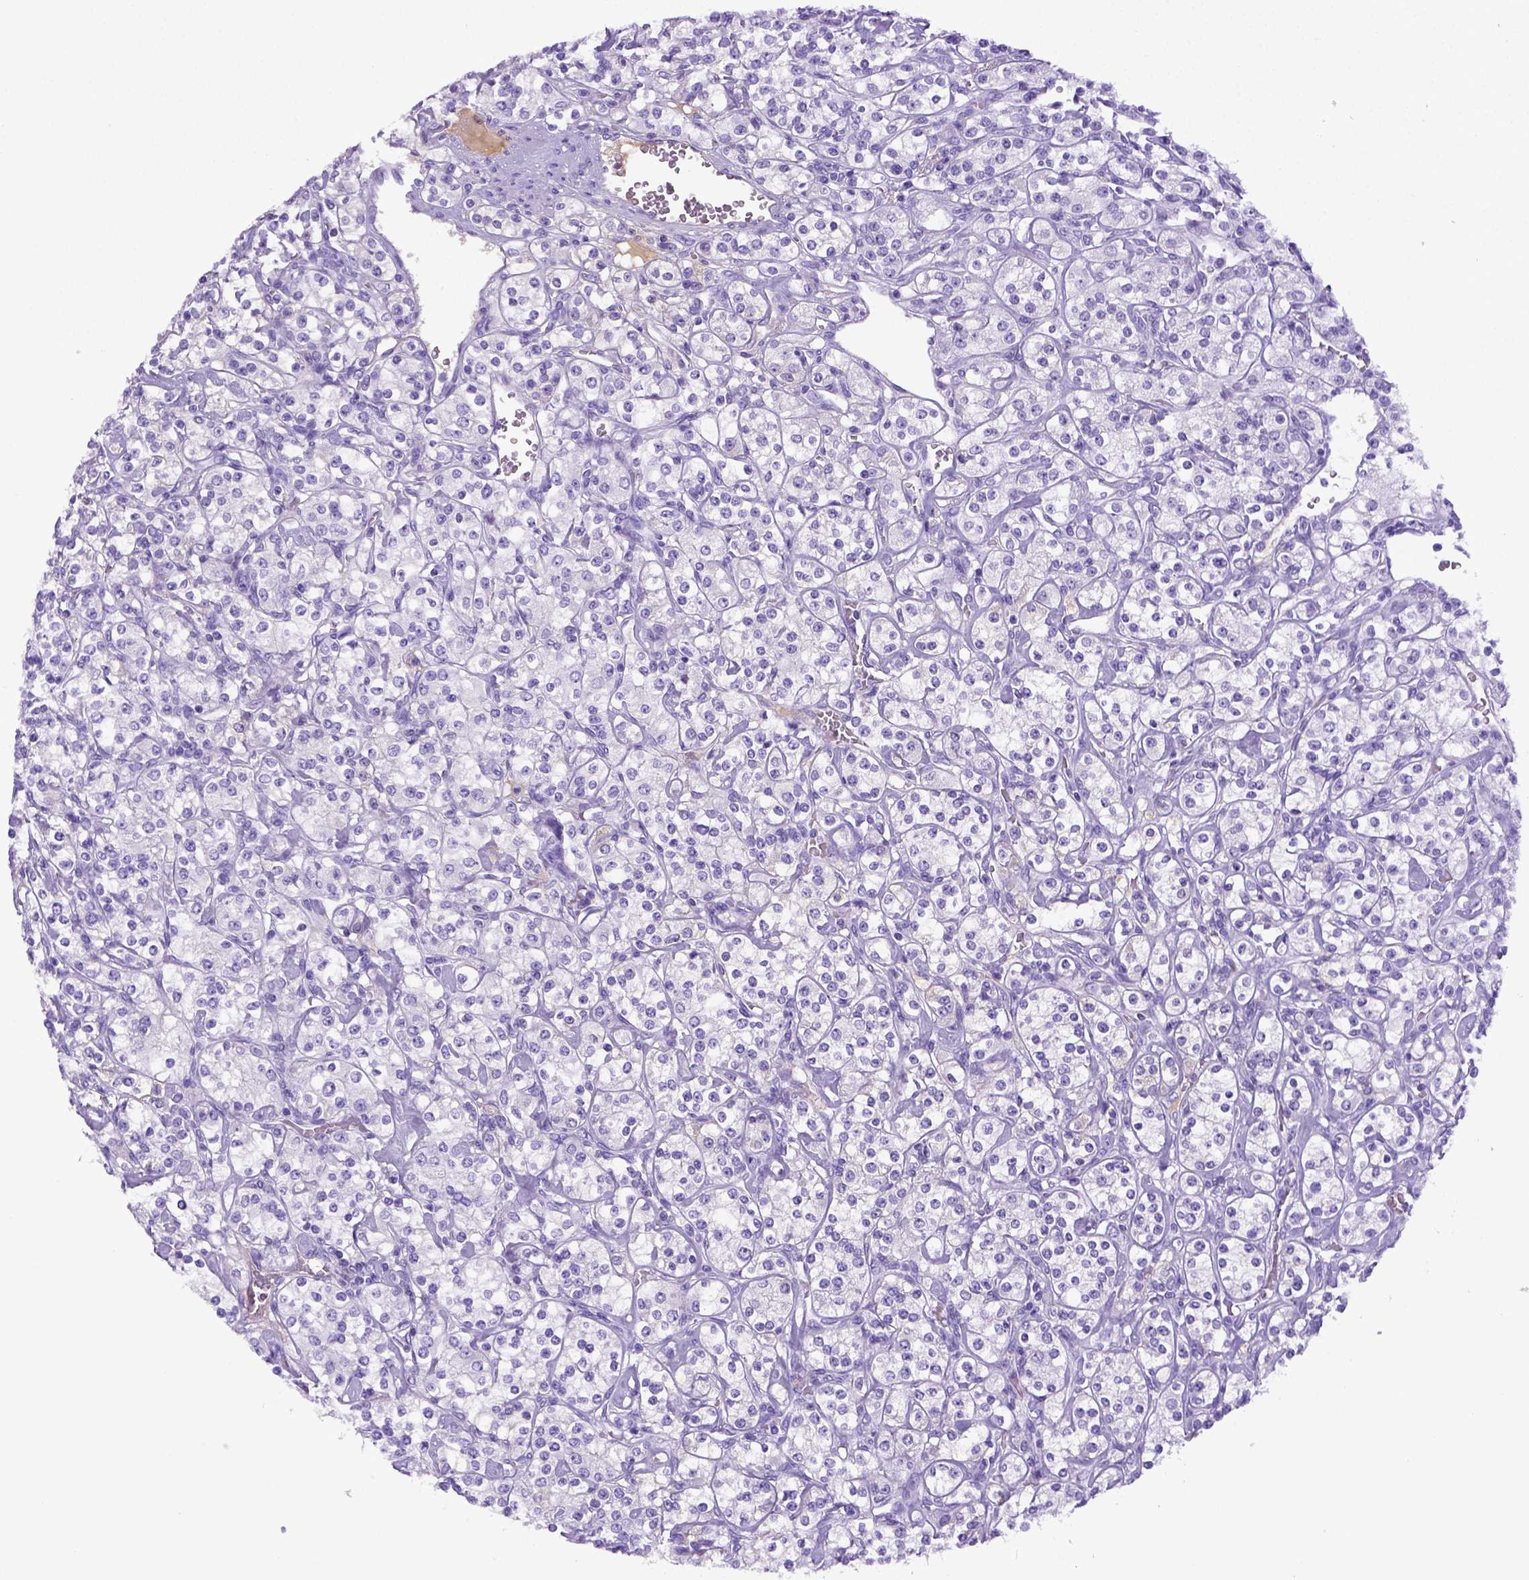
{"staining": {"intensity": "negative", "quantity": "none", "location": "none"}, "tissue": "renal cancer", "cell_type": "Tumor cells", "image_type": "cancer", "snomed": [{"axis": "morphology", "description": "Adenocarcinoma, NOS"}, {"axis": "topography", "description": "Kidney"}], "caption": "The histopathology image shows no staining of tumor cells in renal adenocarcinoma.", "gene": "ITIH4", "patient": {"sex": "male", "age": 77}}